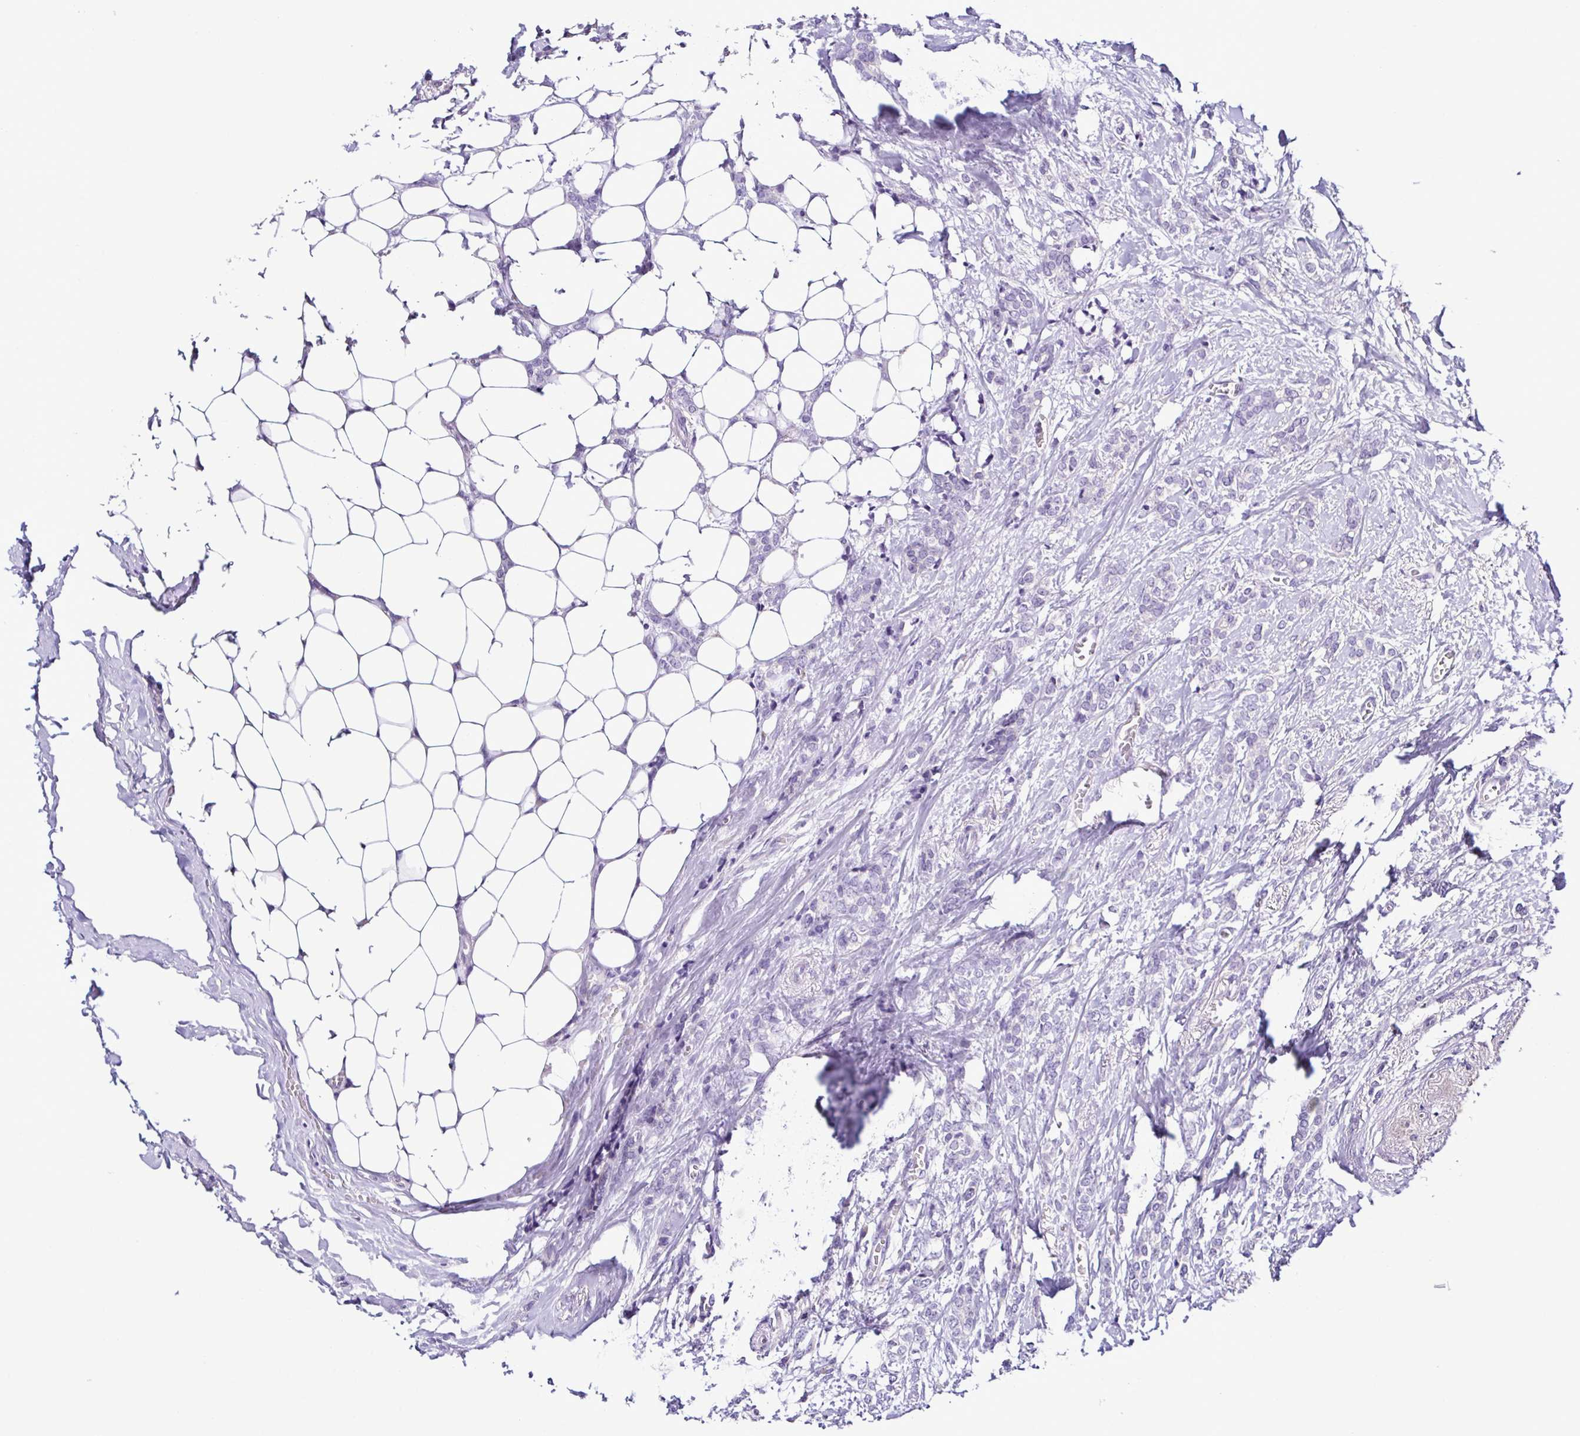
{"staining": {"intensity": "negative", "quantity": "none", "location": "none"}, "tissue": "breast cancer", "cell_type": "Tumor cells", "image_type": "cancer", "snomed": [{"axis": "morphology", "description": "Normal tissue, NOS"}, {"axis": "morphology", "description": "Duct carcinoma"}, {"axis": "topography", "description": "Breast"}], "caption": "IHC photomicrograph of breast cancer (infiltrating ductal carcinoma) stained for a protein (brown), which demonstrates no positivity in tumor cells.", "gene": "SRL", "patient": {"sex": "female", "age": 77}}